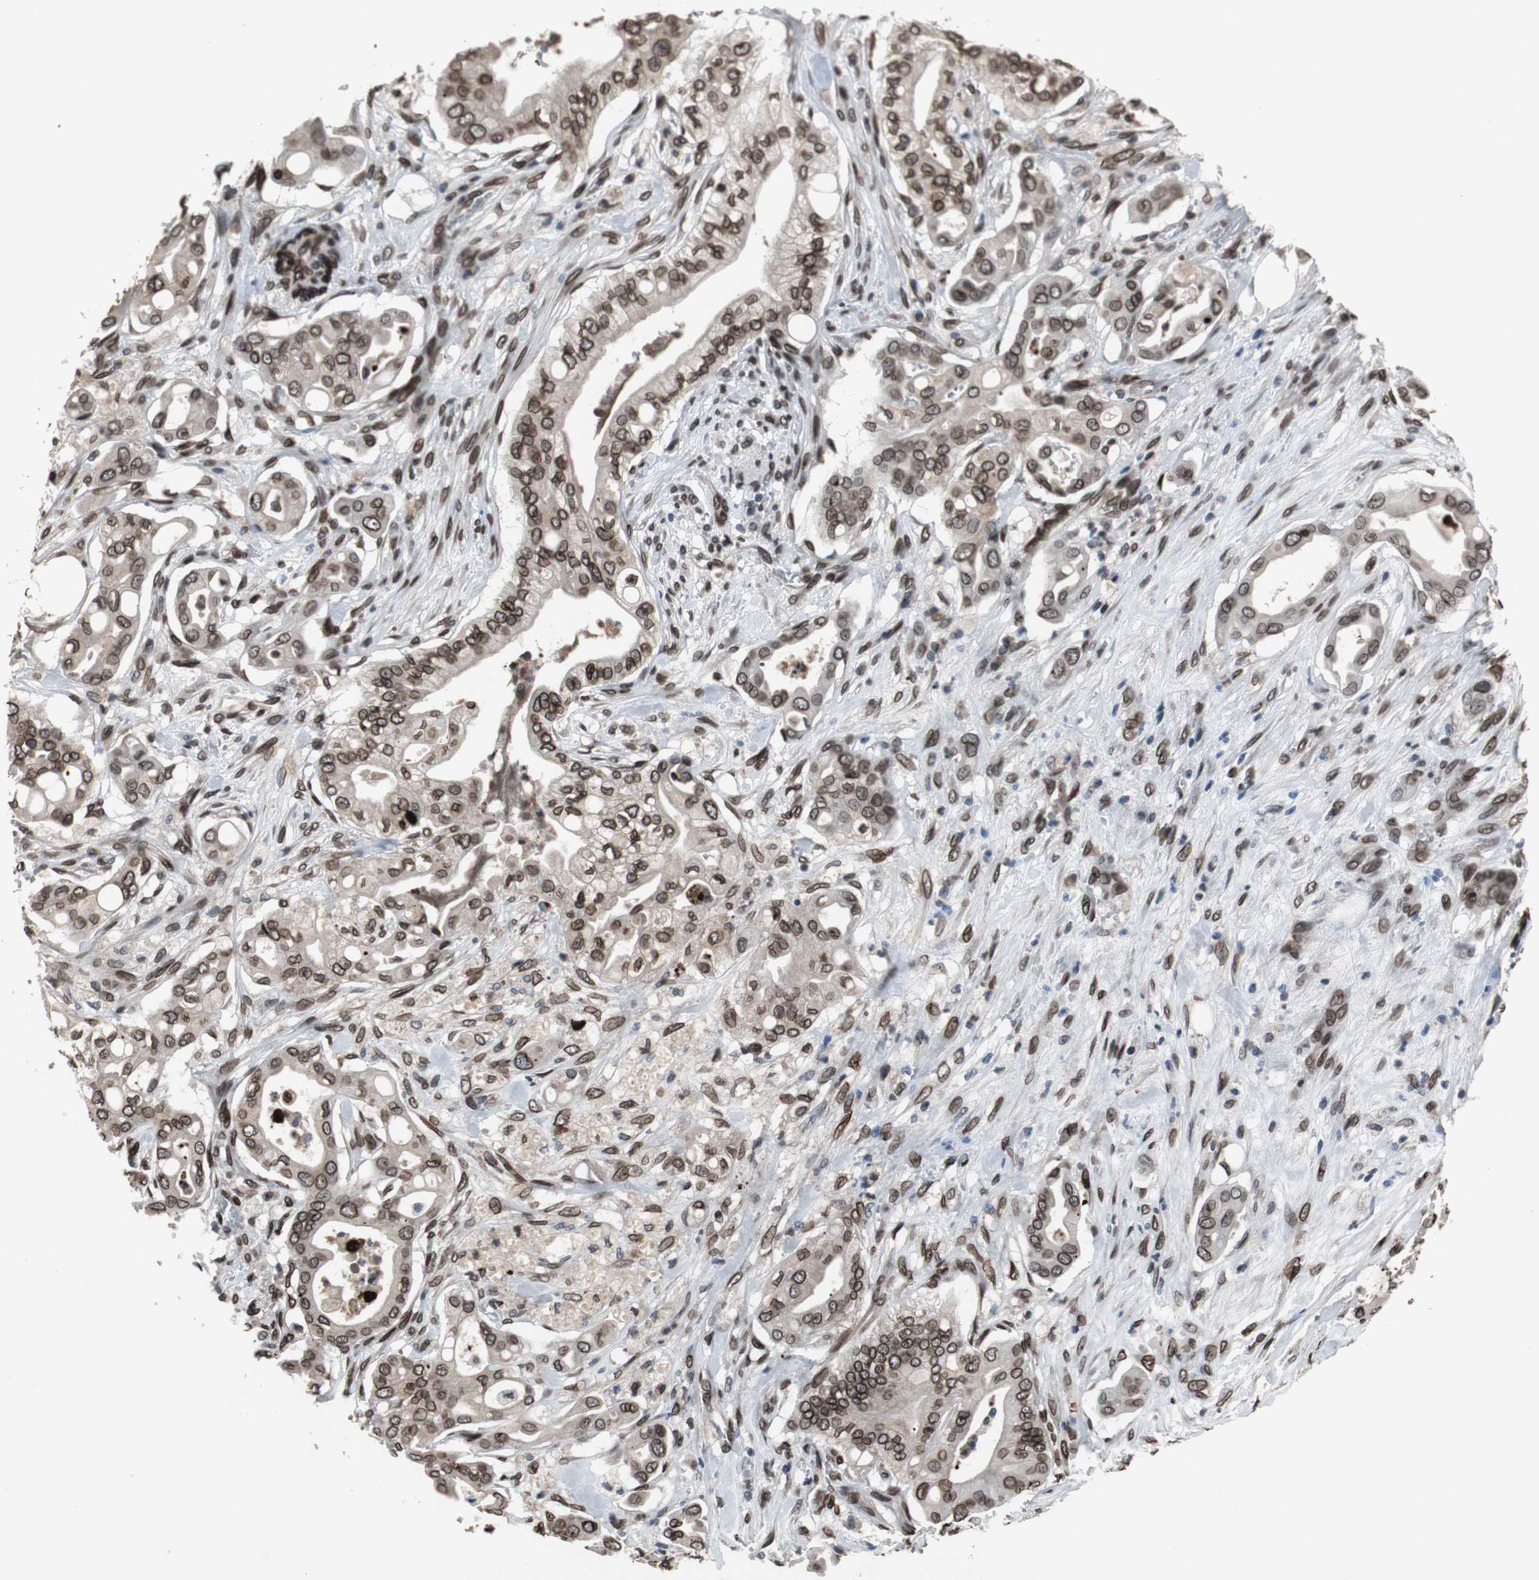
{"staining": {"intensity": "strong", "quantity": ">75%", "location": "cytoplasmic/membranous,nuclear"}, "tissue": "liver cancer", "cell_type": "Tumor cells", "image_type": "cancer", "snomed": [{"axis": "morphology", "description": "Cholangiocarcinoma"}, {"axis": "topography", "description": "Liver"}], "caption": "Liver cholangiocarcinoma stained with a protein marker shows strong staining in tumor cells.", "gene": "LMNA", "patient": {"sex": "female", "age": 68}}